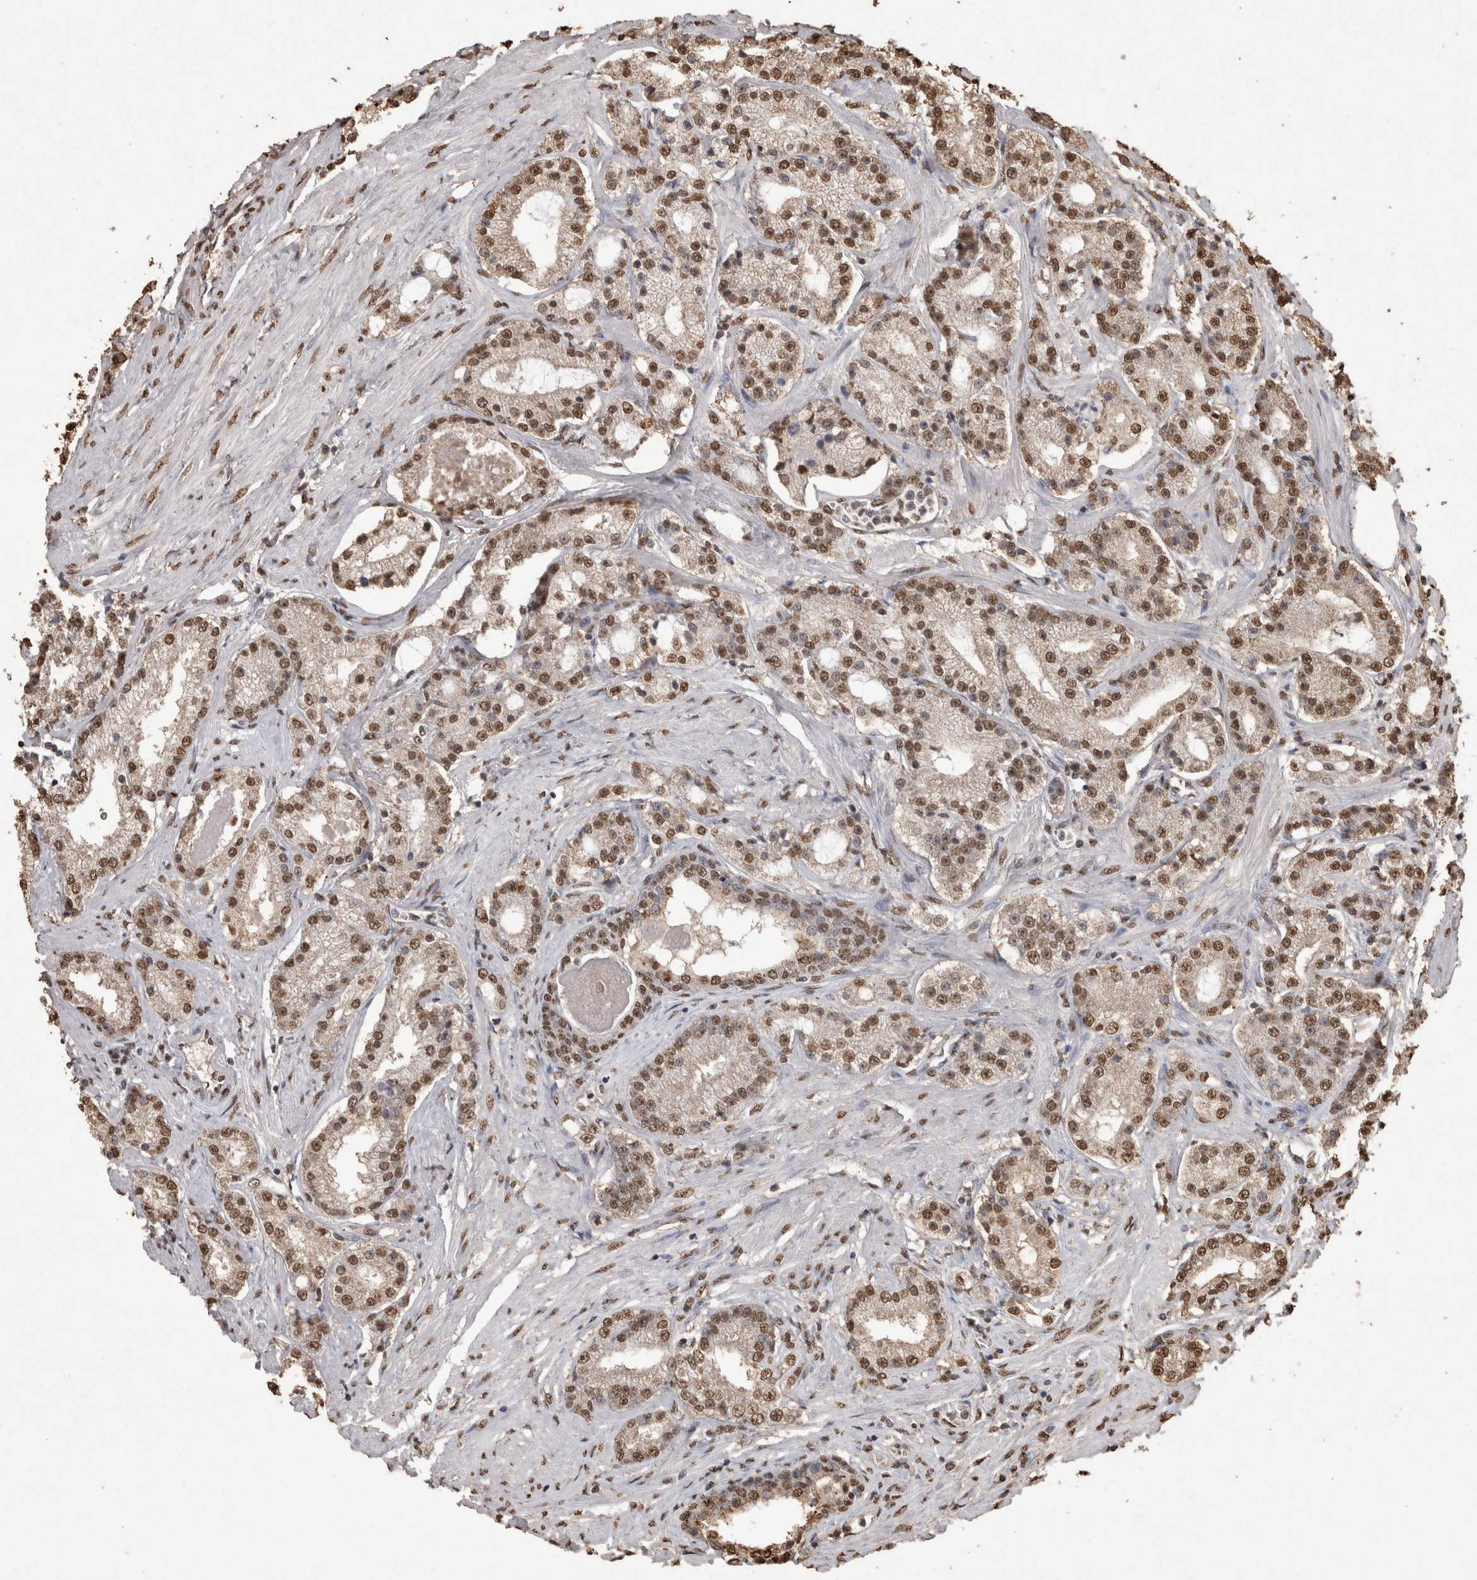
{"staining": {"intensity": "moderate", "quantity": ">75%", "location": "nuclear"}, "tissue": "prostate cancer", "cell_type": "Tumor cells", "image_type": "cancer", "snomed": [{"axis": "morphology", "description": "Adenocarcinoma, Low grade"}, {"axis": "topography", "description": "Prostate"}], "caption": "Low-grade adenocarcinoma (prostate) was stained to show a protein in brown. There is medium levels of moderate nuclear expression in about >75% of tumor cells.", "gene": "POU5F1", "patient": {"sex": "male", "age": 63}}